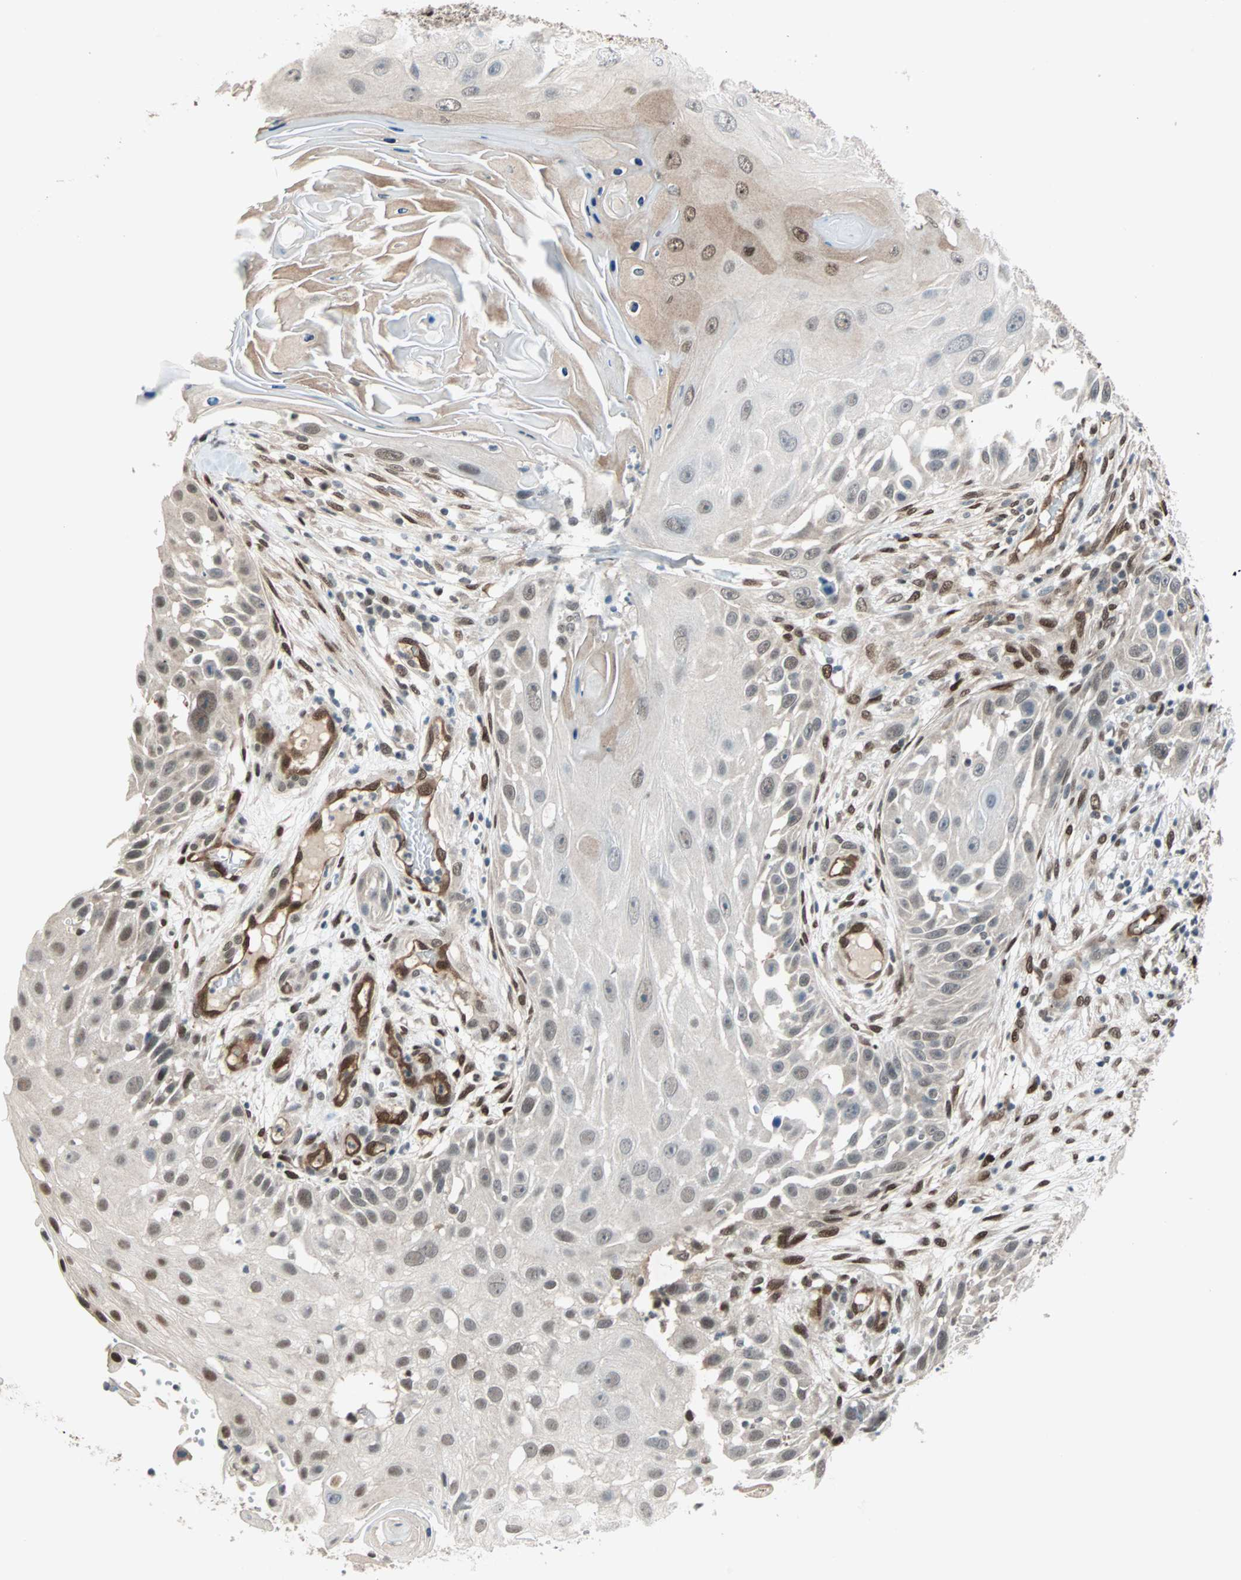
{"staining": {"intensity": "weak", "quantity": "<25%", "location": "cytoplasmic/membranous,nuclear"}, "tissue": "skin cancer", "cell_type": "Tumor cells", "image_type": "cancer", "snomed": [{"axis": "morphology", "description": "Squamous cell carcinoma, NOS"}, {"axis": "topography", "description": "Skin"}], "caption": "Immunohistochemistry (IHC) photomicrograph of human squamous cell carcinoma (skin) stained for a protein (brown), which demonstrates no expression in tumor cells.", "gene": "WWTR1", "patient": {"sex": "female", "age": 44}}